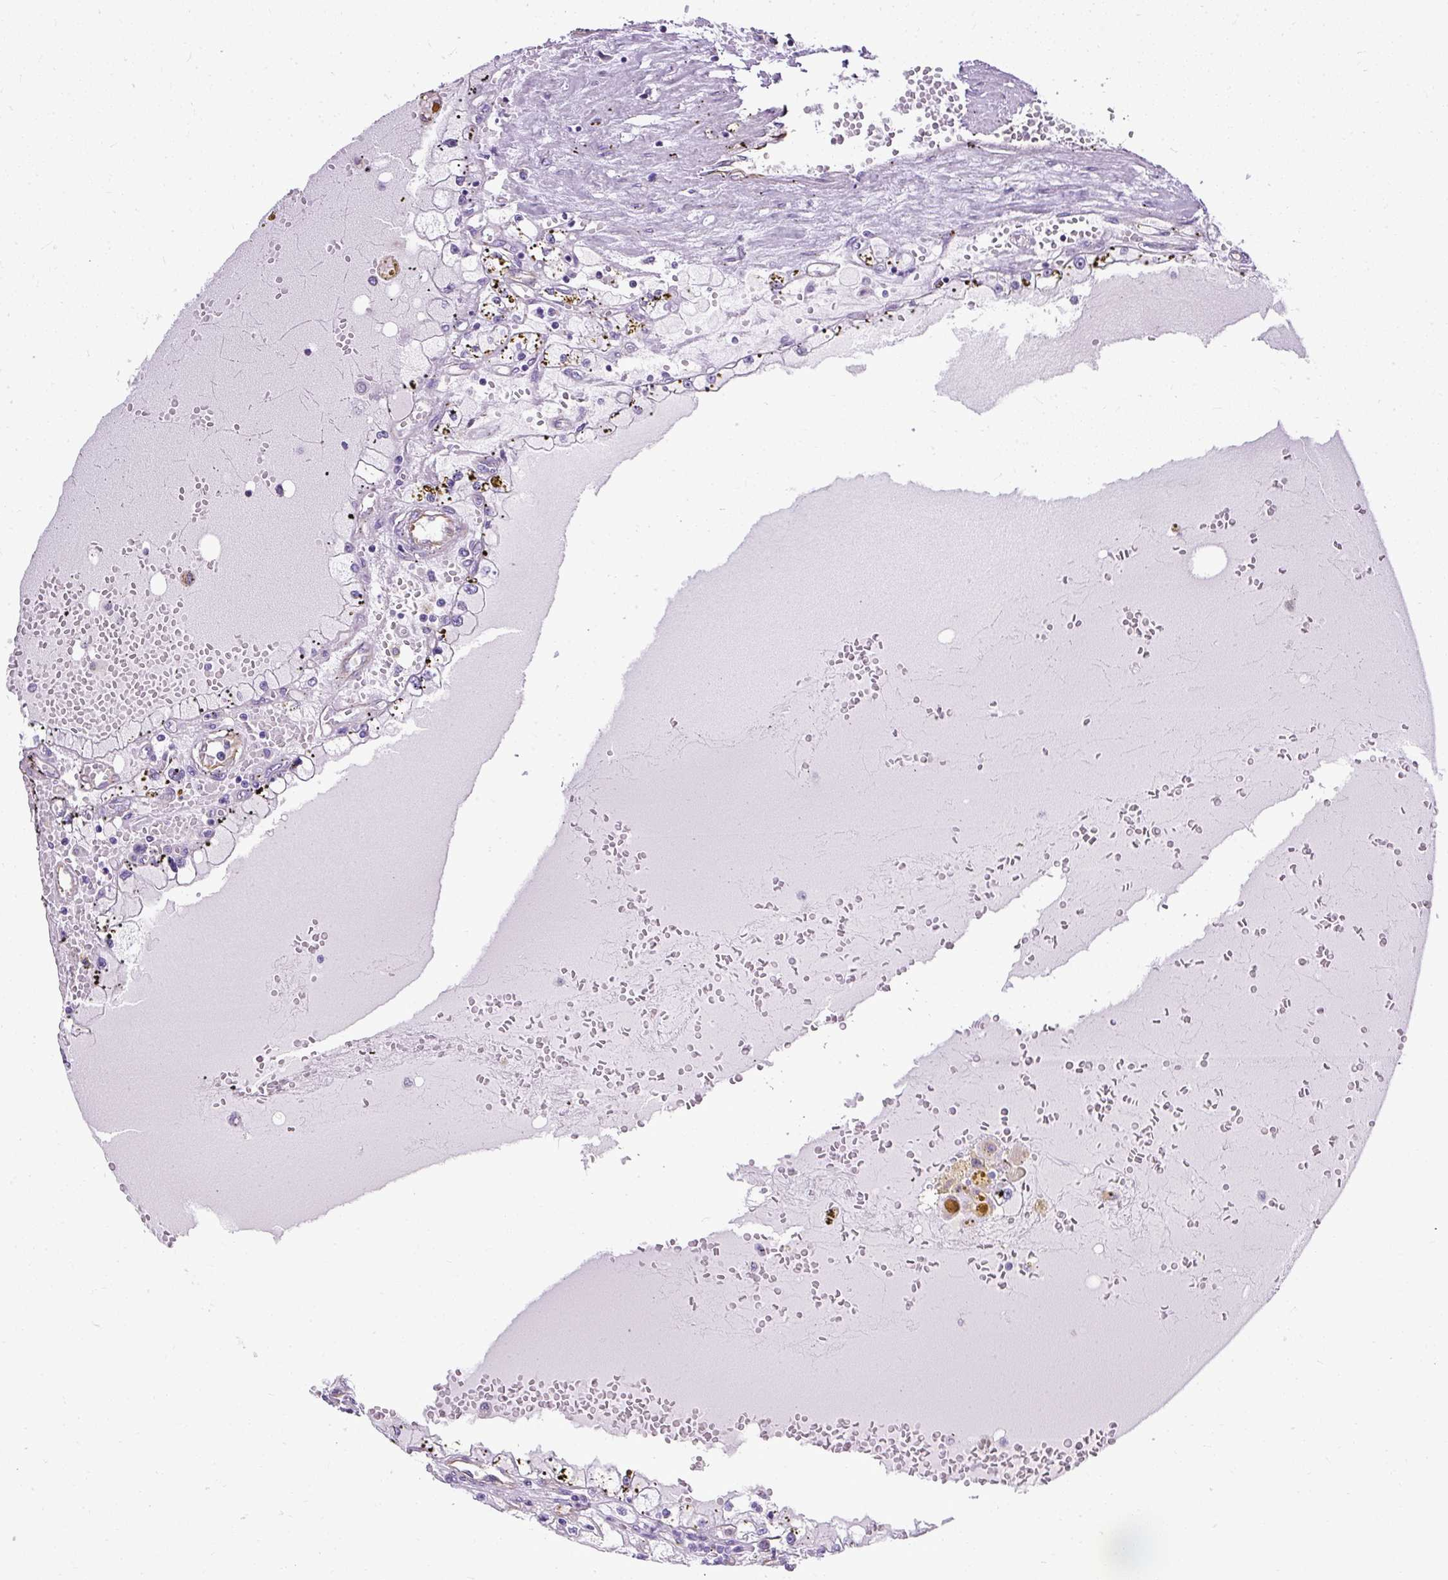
{"staining": {"intensity": "negative", "quantity": "none", "location": "none"}, "tissue": "renal cancer", "cell_type": "Tumor cells", "image_type": "cancer", "snomed": [{"axis": "morphology", "description": "Adenocarcinoma, NOS"}, {"axis": "topography", "description": "Kidney"}], "caption": "Renal cancer stained for a protein using immunohistochemistry (IHC) reveals no expression tumor cells.", "gene": "PLS1", "patient": {"sex": "male", "age": 56}}